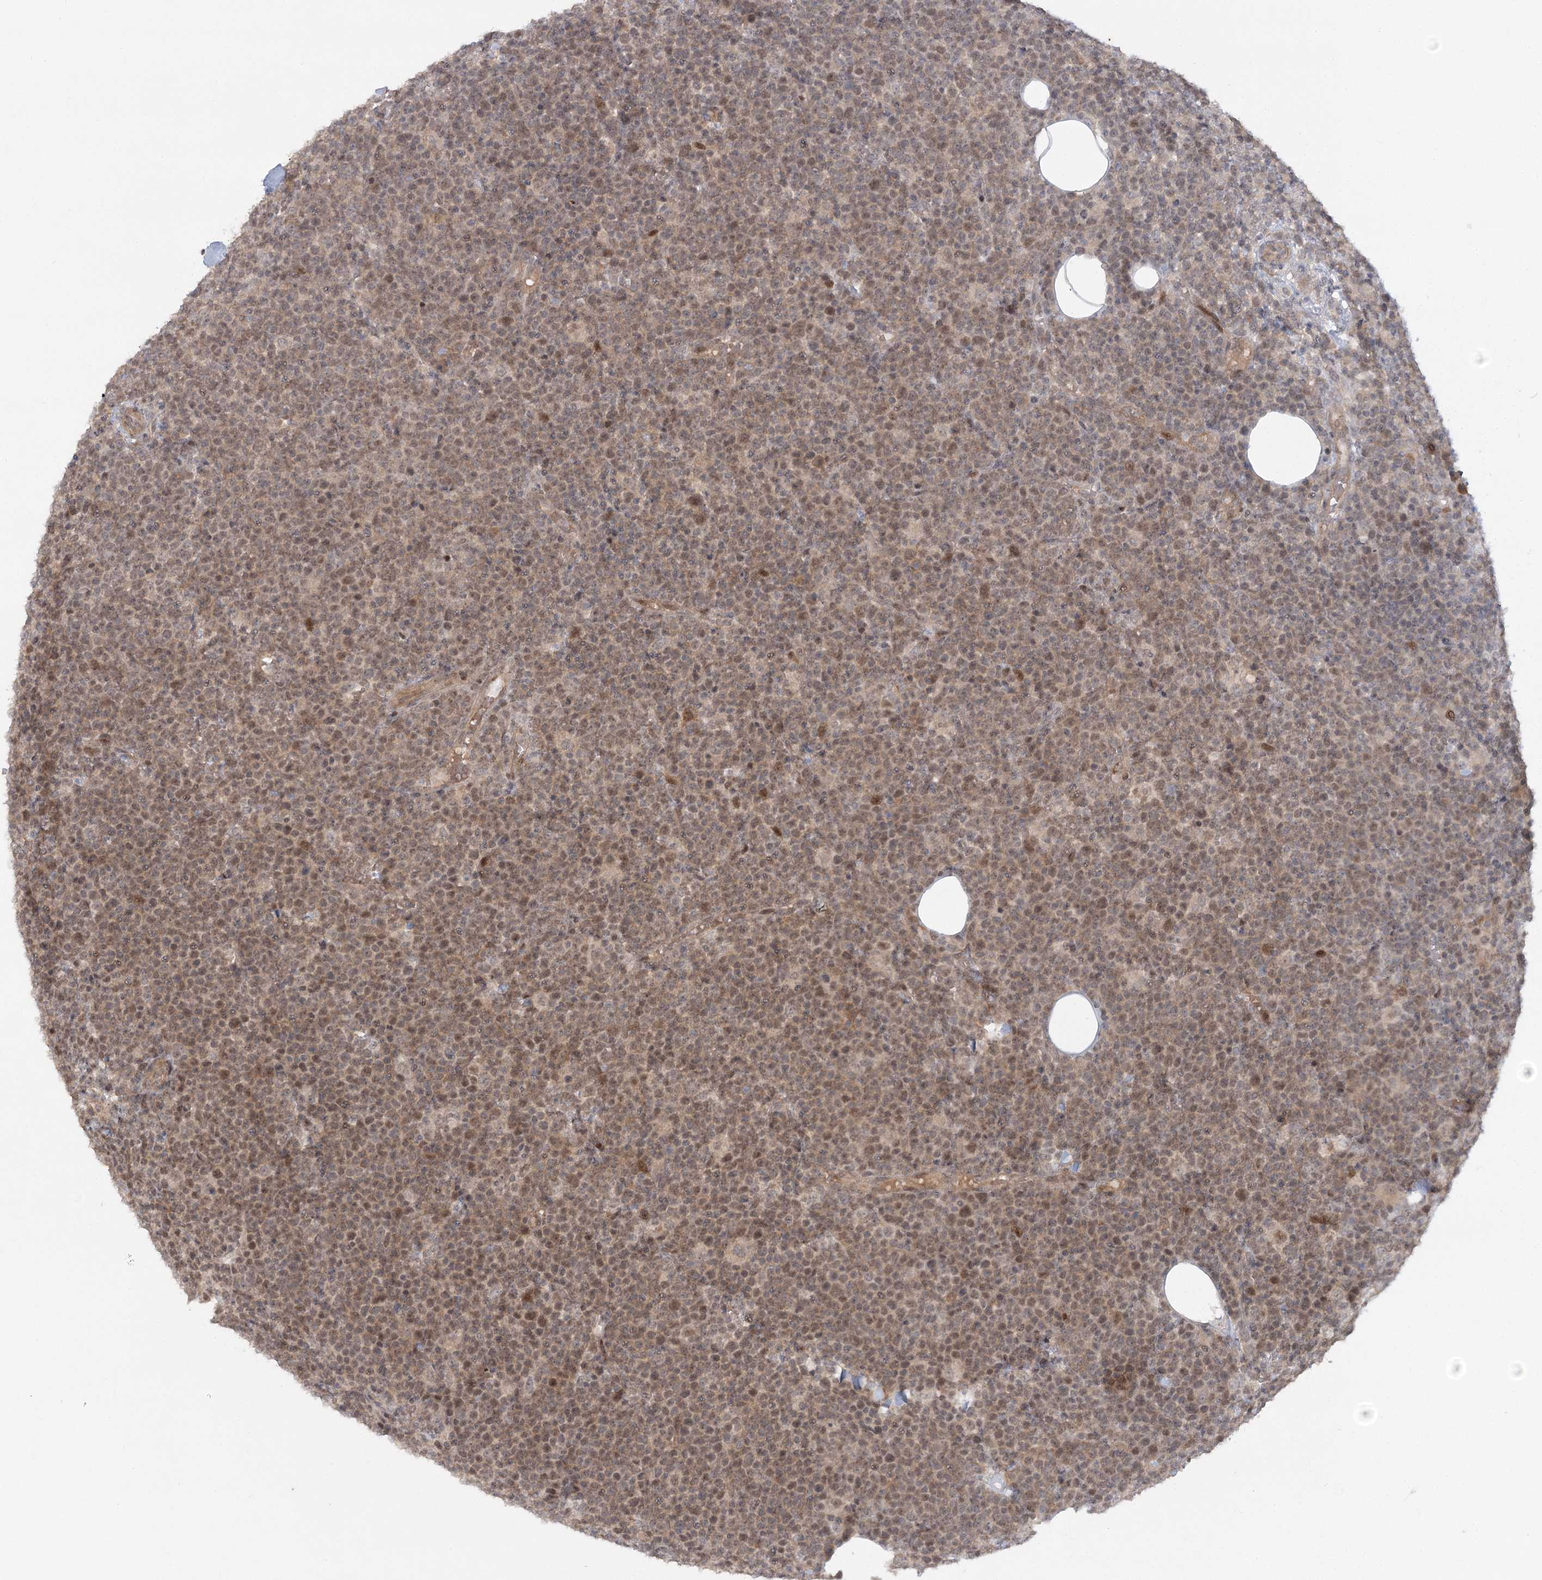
{"staining": {"intensity": "weak", "quantity": ">75%", "location": "nuclear"}, "tissue": "lymphoma", "cell_type": "Tumor cells", "image_type": "cancer", "snomed": [{"axis": "morphology", "description": "Malignant lymphoma, non-Hodgkin's type, High grade"}, {"axis": "topography", "description": "Lymph node"}], "caption": "This is a histology image of immunohistochemistry (IHC) staining of lymphoma, which shows weak staining in the nuclear of tumor cells.", "gene": "SH2D3A", "patient": {"sex": "male", "age": 61}}